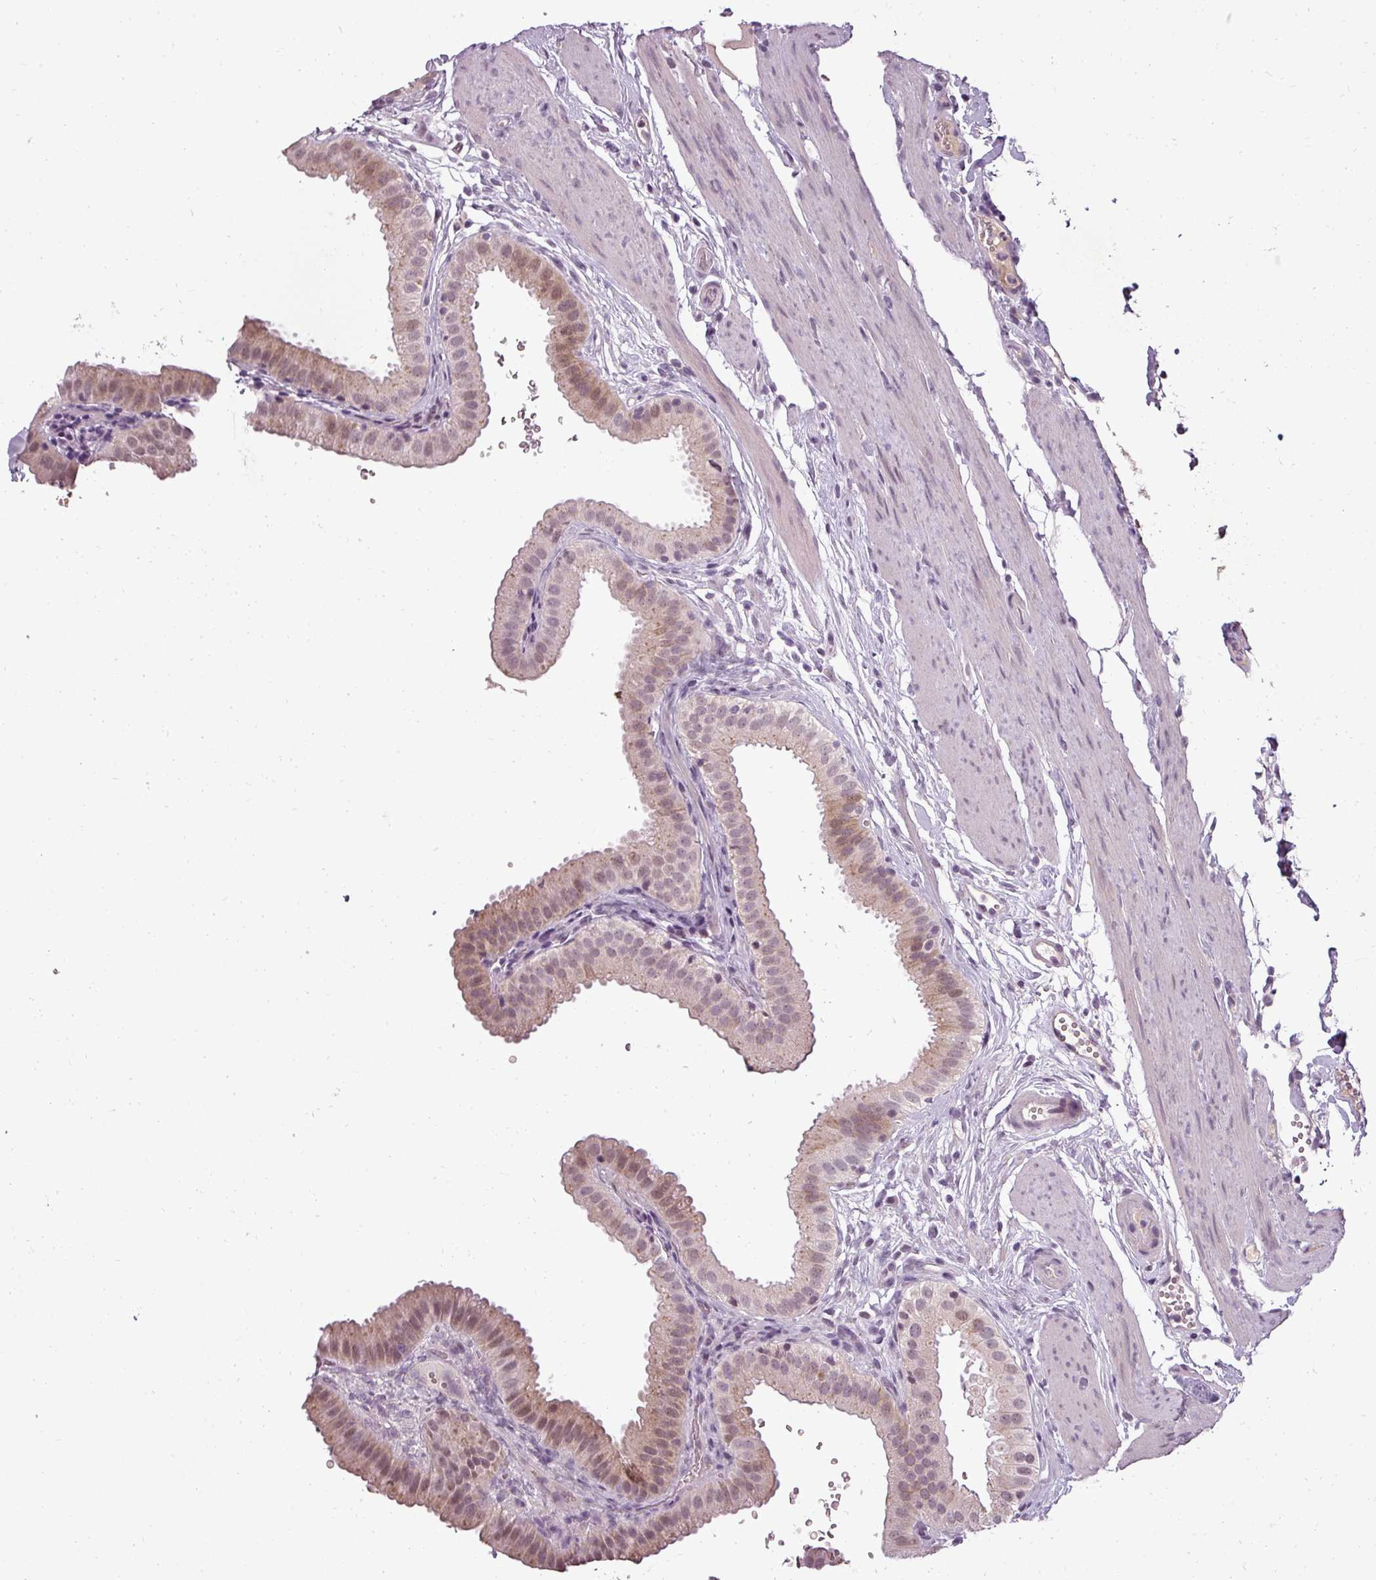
{"staining": {"intensity": "moderate", "quantity": ">75%", "location": "cytoplasmic/membranous,nuclear"}, "tissue": "gallbladder", "cell_type": "Glandular cells", "image_type": "normal", "snomed": [{"axis": "morphology", "description": "Normal tissue, NOS"}, {"axis": "topography", "description": "Gallbladder"}], "caption": "Immunohistochemistry photomicrograph of benign human gallbladder stained for a protein (brown), which displays medium levels of moderate cytoplasmic/membranous,nuclear expression in about >75% of glandular cells.", "gene": "BCAS3", "patient": {"sex": "female", "age": 61}}